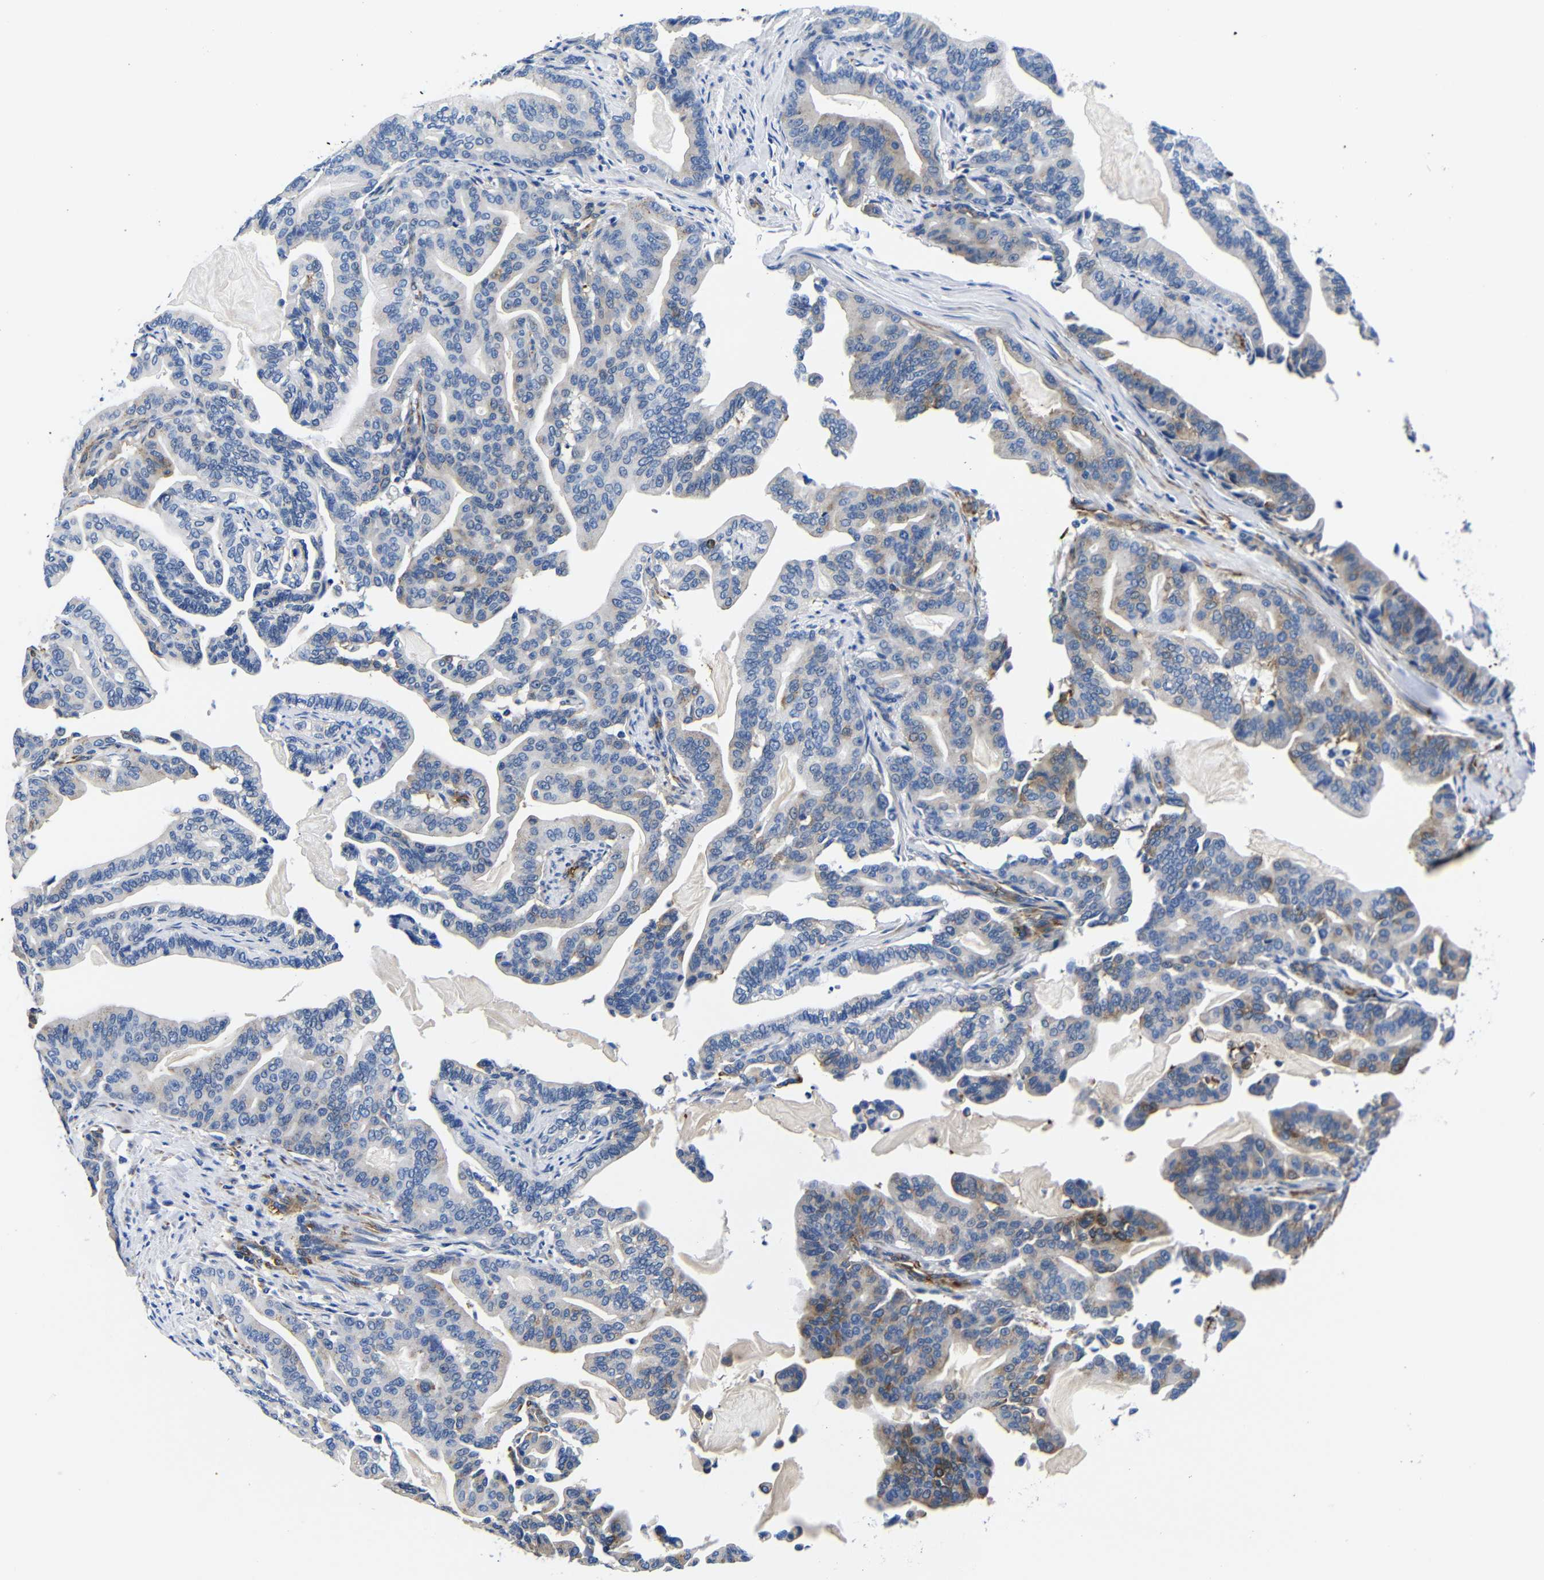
{"staining": {"intensity": "moderate", "quantity": "<25%", "location": "cytoplasmic/membranous"}, "tissue": "pancreatic cancer", "cell_type": "Tumor cells", "image_type": "cancer", "snomed": [{"axis": "morphology", "description": "Adenocarcinoma, NOS"}, {"axis": "topography", "description": "Pancreas"}], "caption": "Adenocarcinoma (pancreatic) tissue shows moderate cytoplasmic/membranous expression in approximately <25% of tumor cells", "gene": "LRIG1", "patient": {"sex": "male", "age": 63}}